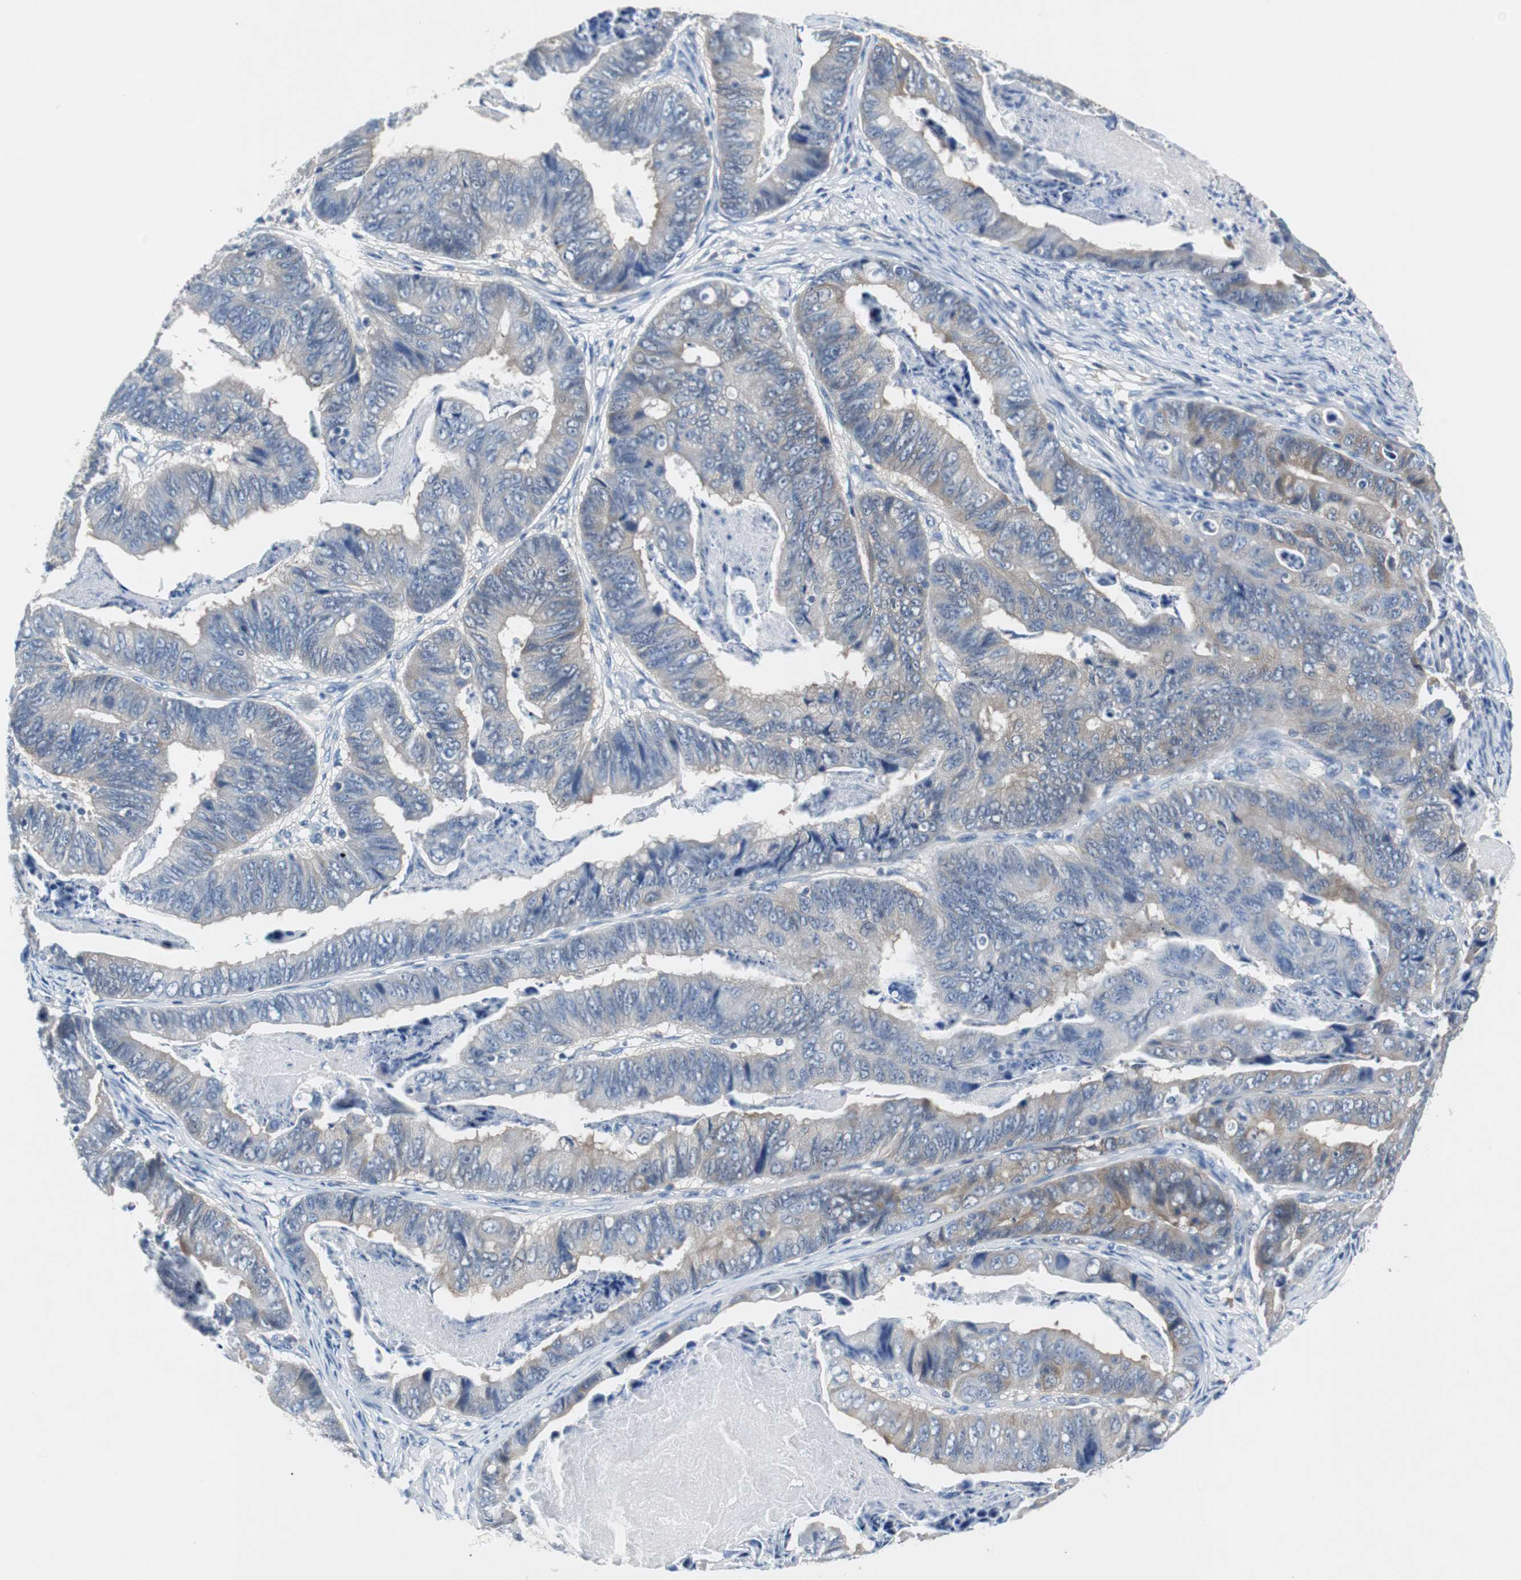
{"staining": {"intensity": "weak", "quantity": "25%-75%", "location": "cytoplasmic/membranous"}, "tissue": "stomach cancer", "cell_type": "Tumor cells", "image_type": "cancer", "snomed": [{"axis": "morphology", "description": "Adenocarcinoma, NOS"}, {"axis": "topography", "description": "Stomach, lower"}], "caption": "IHC image of human stomach cancer (adenocarcinoma) stained for a protein (brown), which demonstrates low levels of weak cytoplasmic/membranous expression in approximately 25%-75% of tumor cells.", "gene": "EEF2K", "patient": {"sex": "male", "age": 77}}